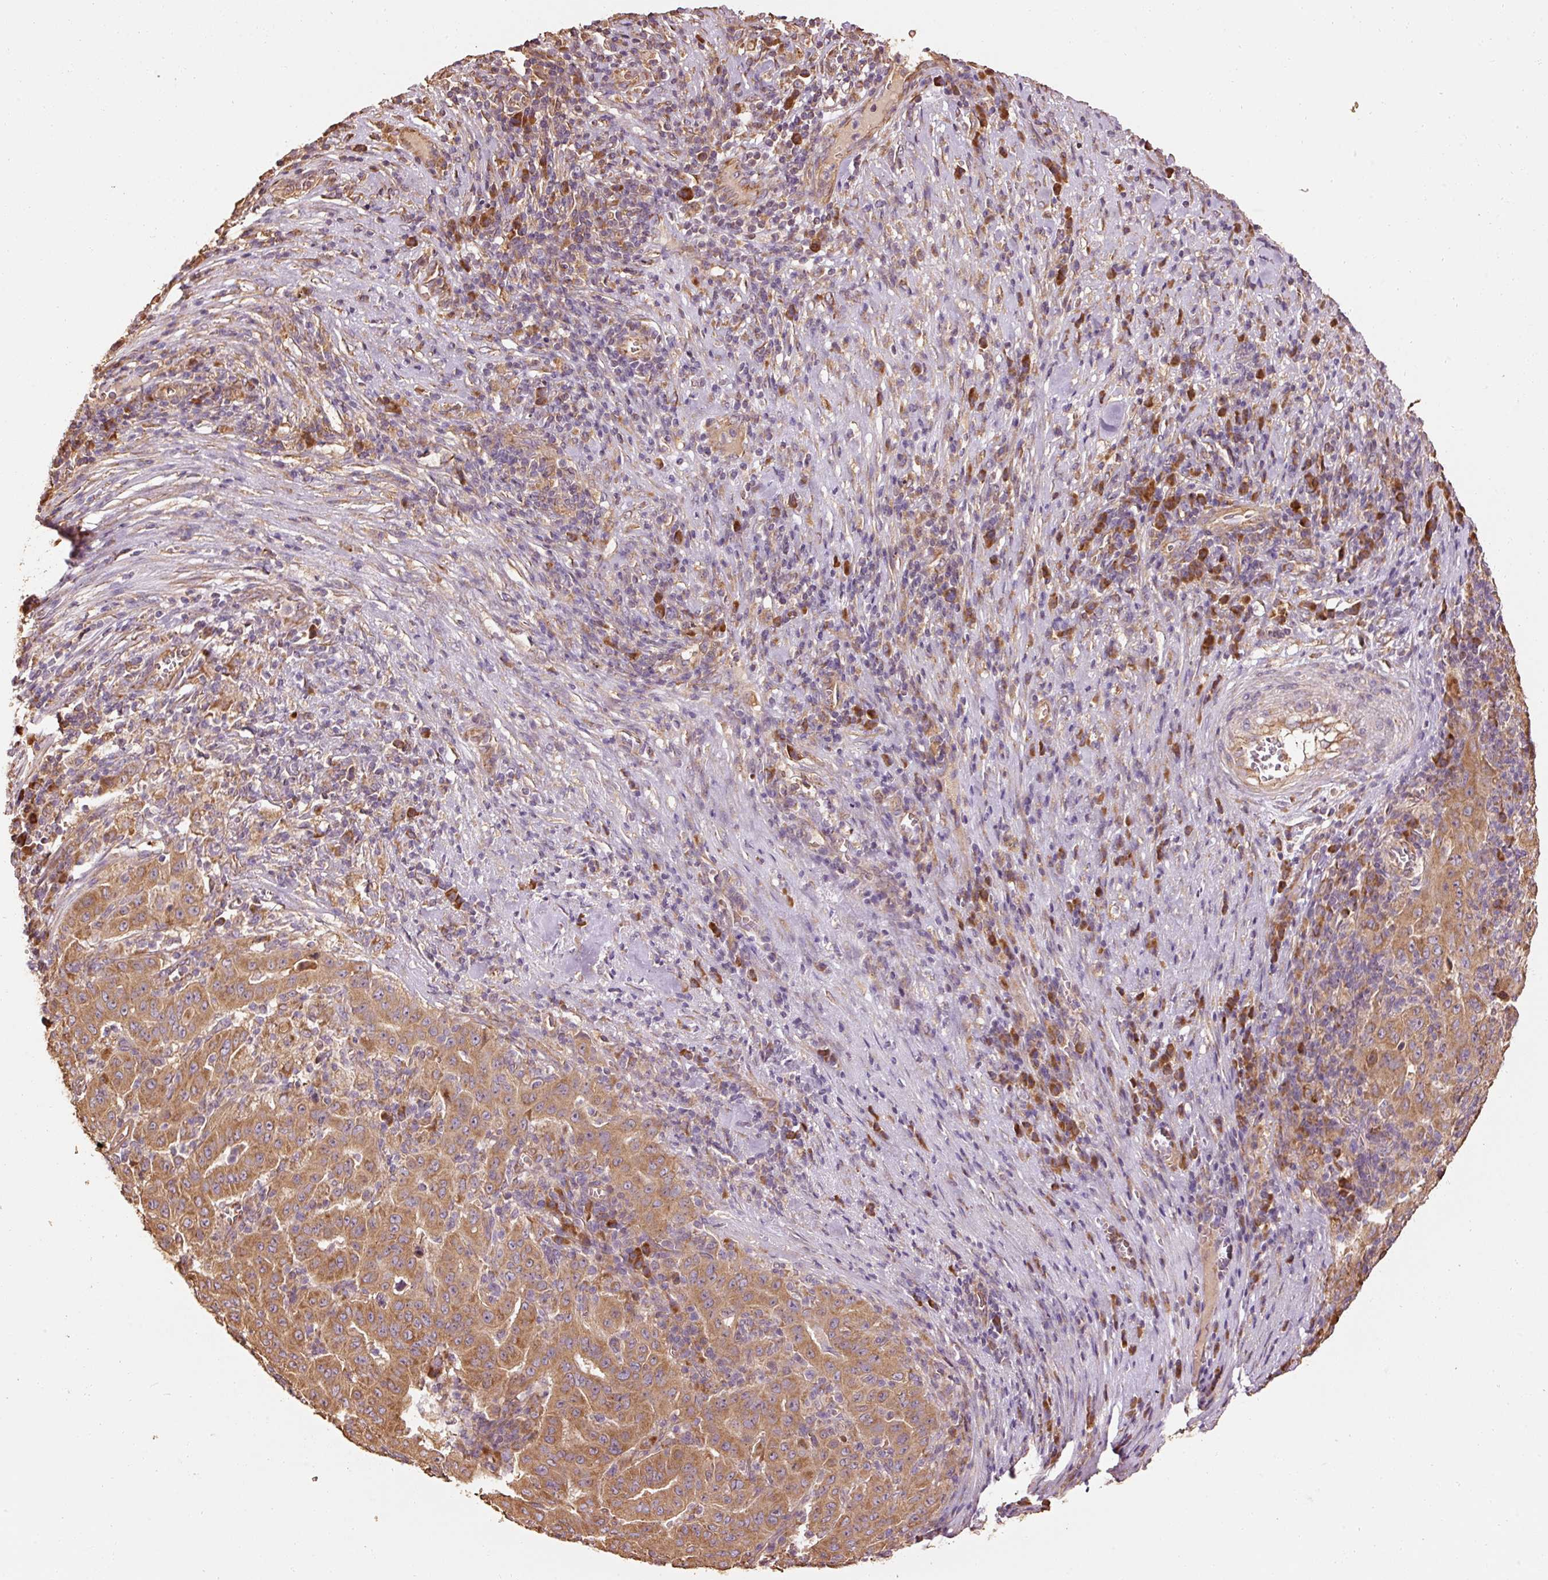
{"staining": {"intensity": "moderate", "quantity": ">75%", "location": "cytoplasmic/membranous"}, "tissue": "pancreatic cancer", "cell_type": "Tumor cells", "image_type": "cancer", "snomed": [{"axis": "morphology", "description": "Adenocarcinoma, NOS"}, {"axis": "topography", "description": "Pancreas"}], "caption": "Pancreatic cancer (adenocarcinoma) stained with immunohistochemistry (IHC) demonstrates moderate cytoplasmic/membranous positivity in about >75% of tumor cells.", "gene": "EFHC1", "patient": {"sex": "male", "age": 63}}